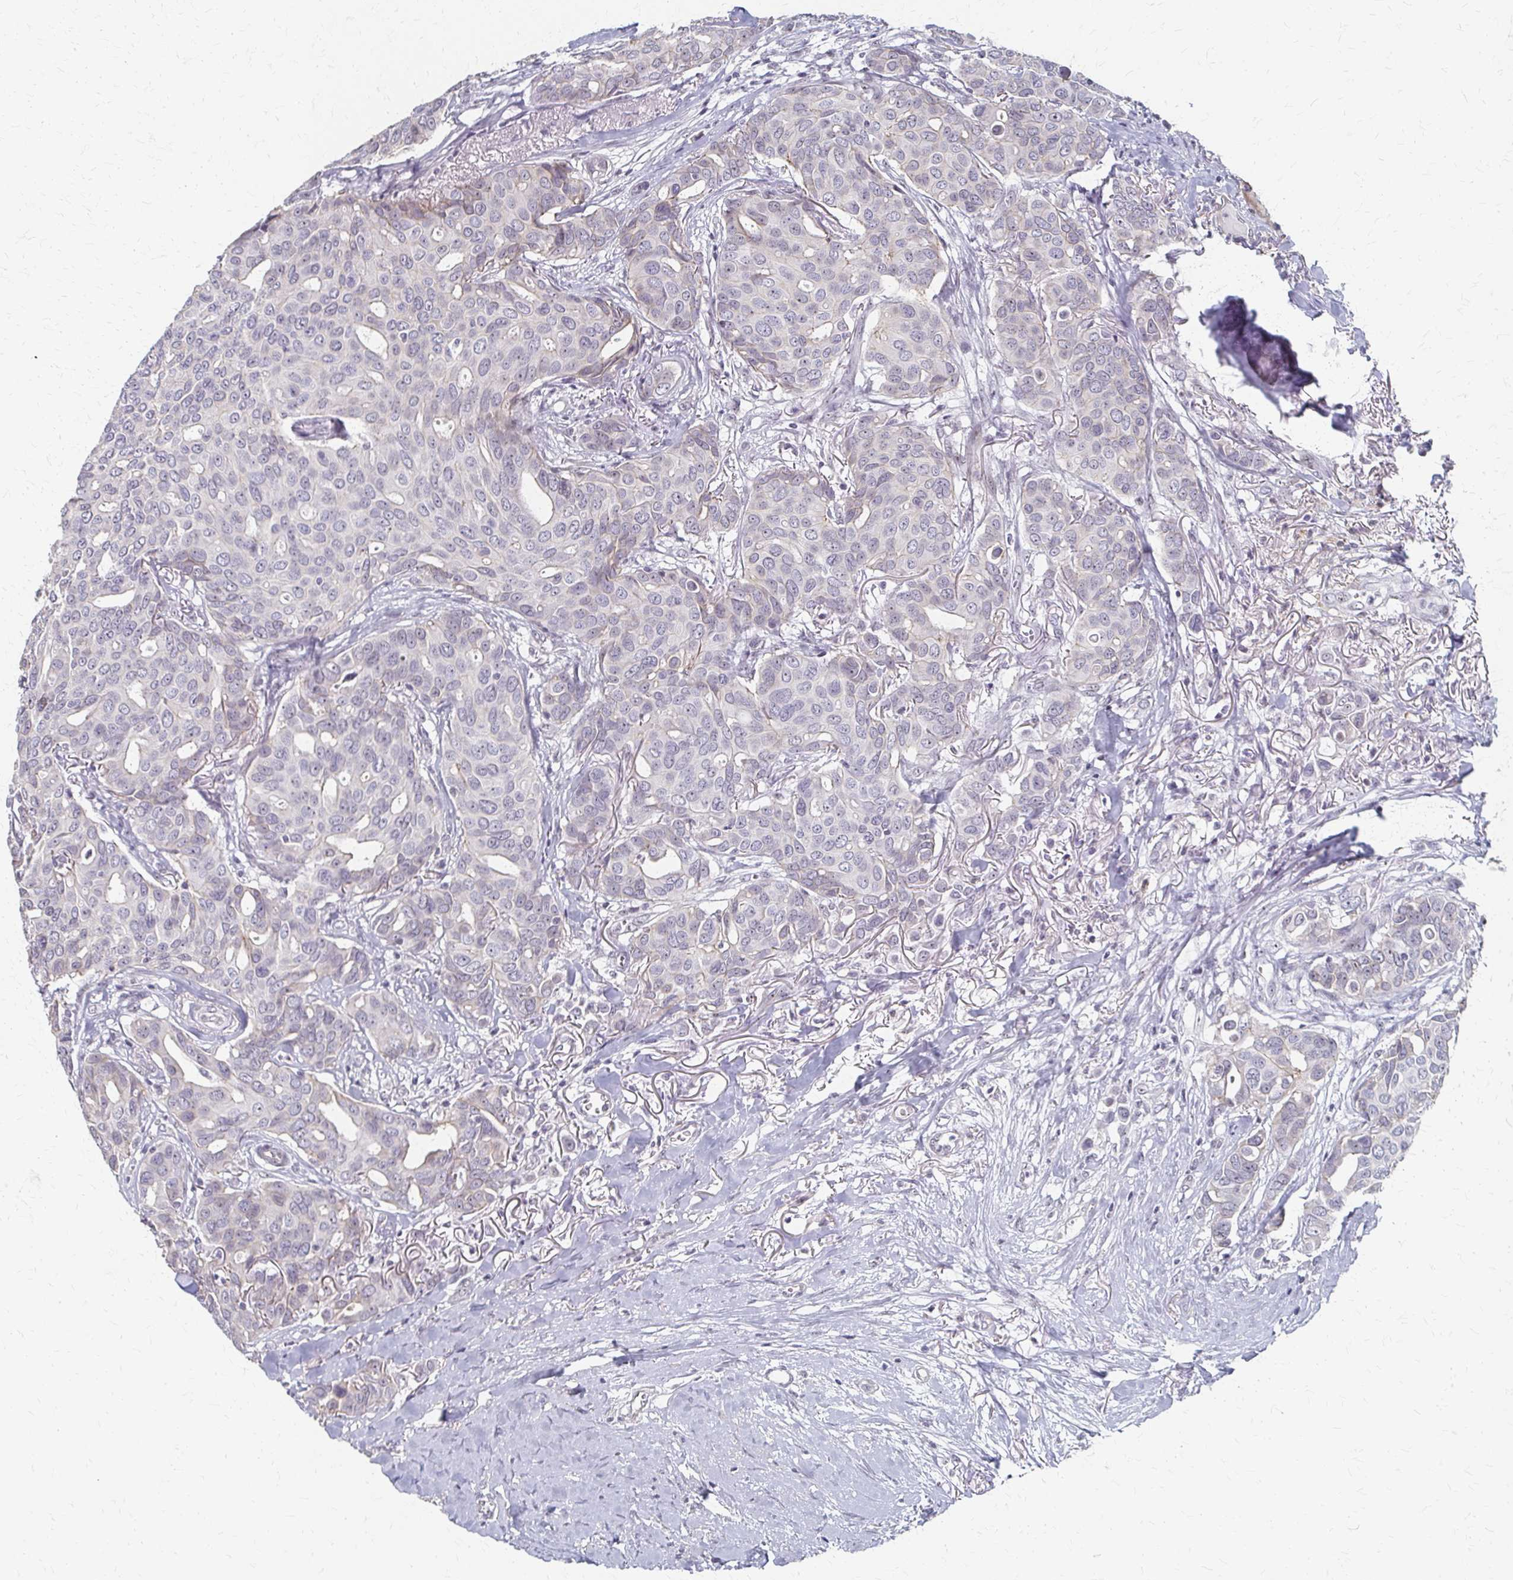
{"staining": {"intensity": "negative", "quantity": "none", "location": "none"}, "tissue": "breast cancer", "cell_type": "Tumor cells", "image_type": "cancer", "snomed": [{"axis": "morphology", "description": "Duct carcinoma"}, {"axis": "topography", "description": "Breast"}], "caption": "This micrograph is of breast invasive ductal carcinoma stained with immunohistochemistry (IHC) to label a protein in brown with the nuclei are counter-stained blue. There is no expression in tumor cells.", "gene": "PES1", "patient": {"sex": "female", "age": 54}}